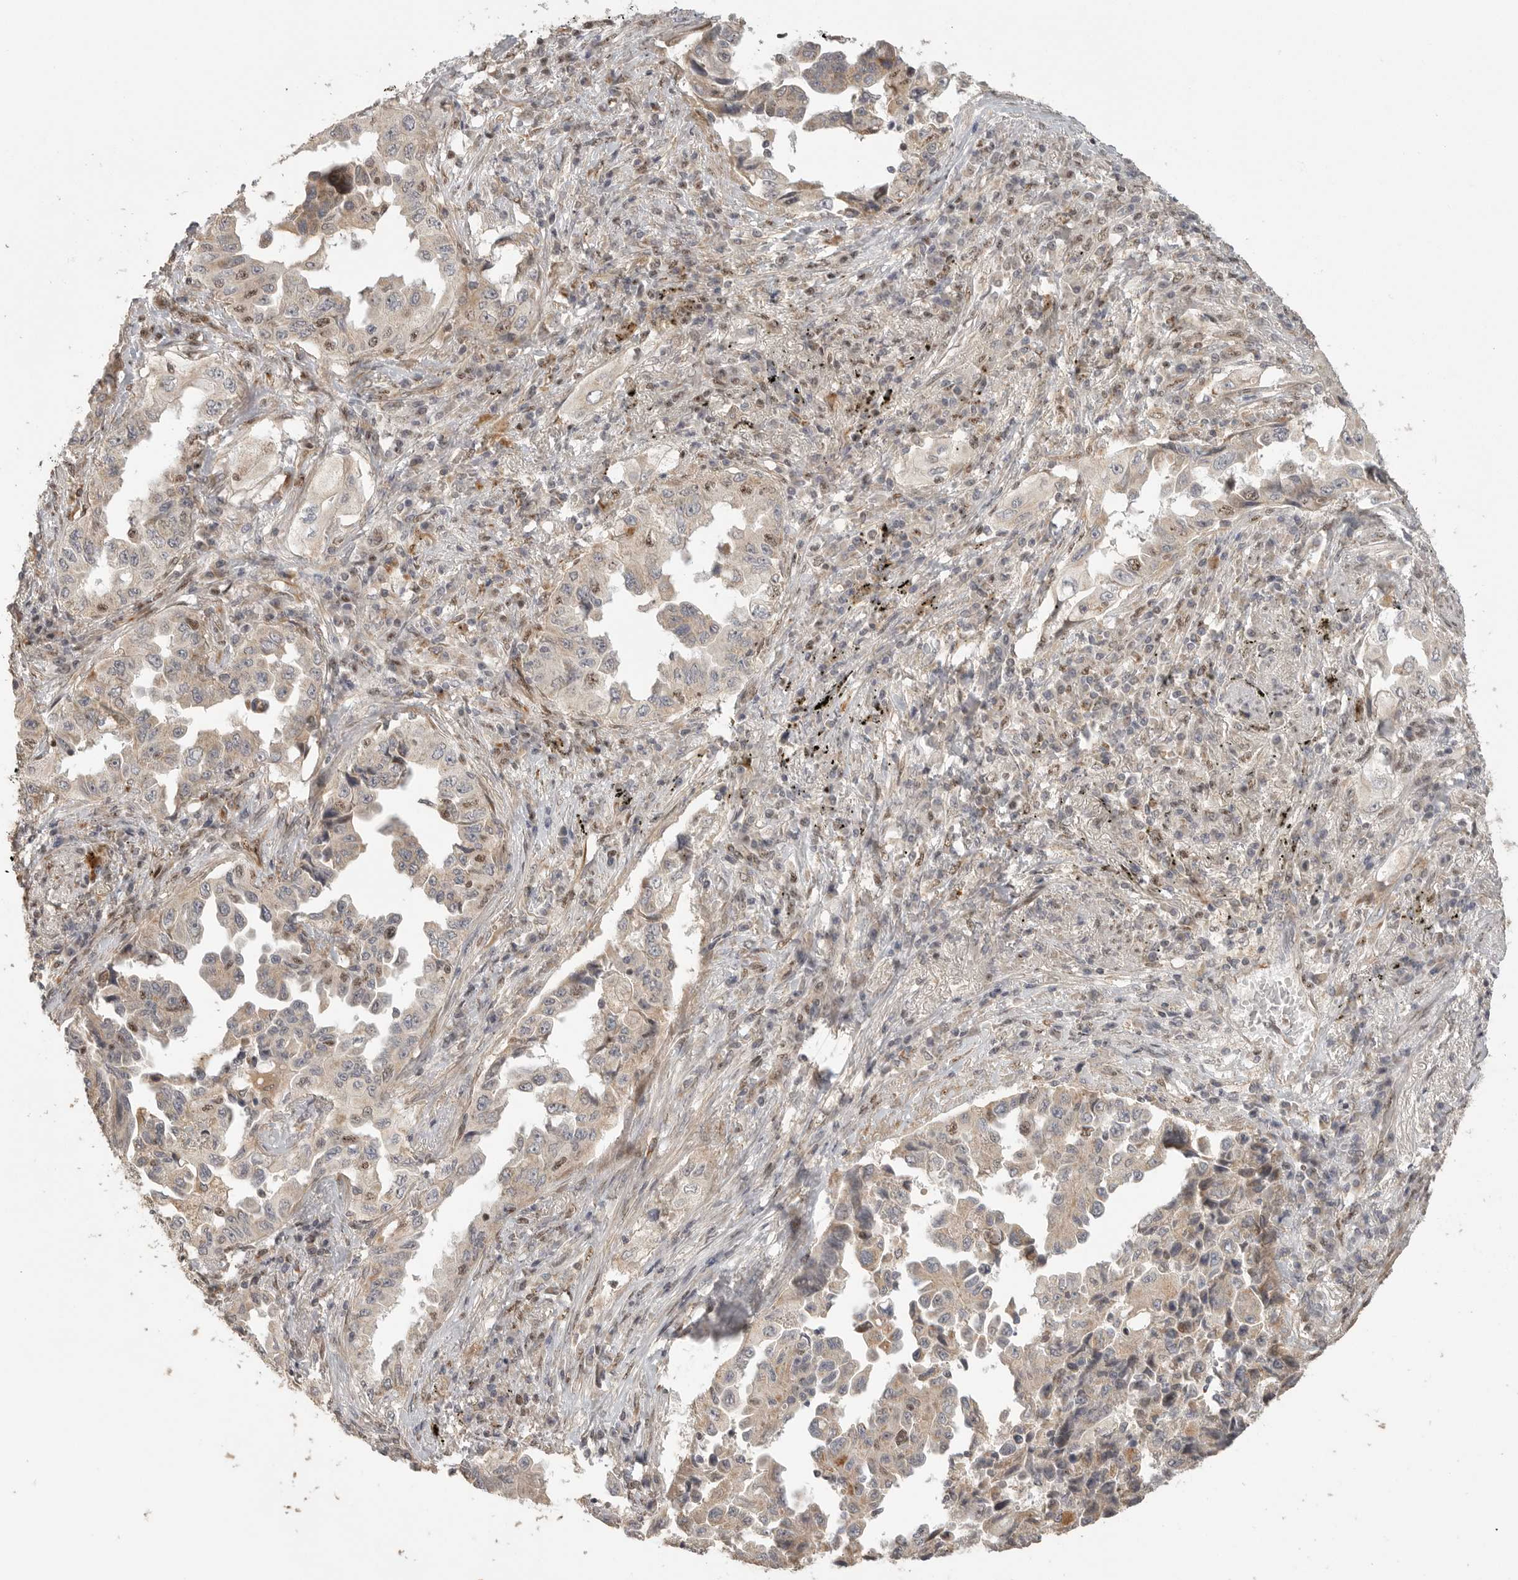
{"staining": {"intensity": "moderate", "quantity": ">75%", "location": "nuclear"}, "tissue": "lung cancer", "cell_type": "Tumor cells", "image_type": "cancer", "snomed": [{"axis": "morphology", "description": "Adenocarcinoma, NOS"}, {"axis": "topography", "description": "Lung"}], "caption": "The histopathology image reveals staining of adenocarcinoma (lung), revealing moderate nuclear protein positivity (brown color) within tumor cells. (Brightfield microscopy of DAB IHC at high magnification).", "gene": "POMP", "patient": {"sex": "female", "age": 51}}